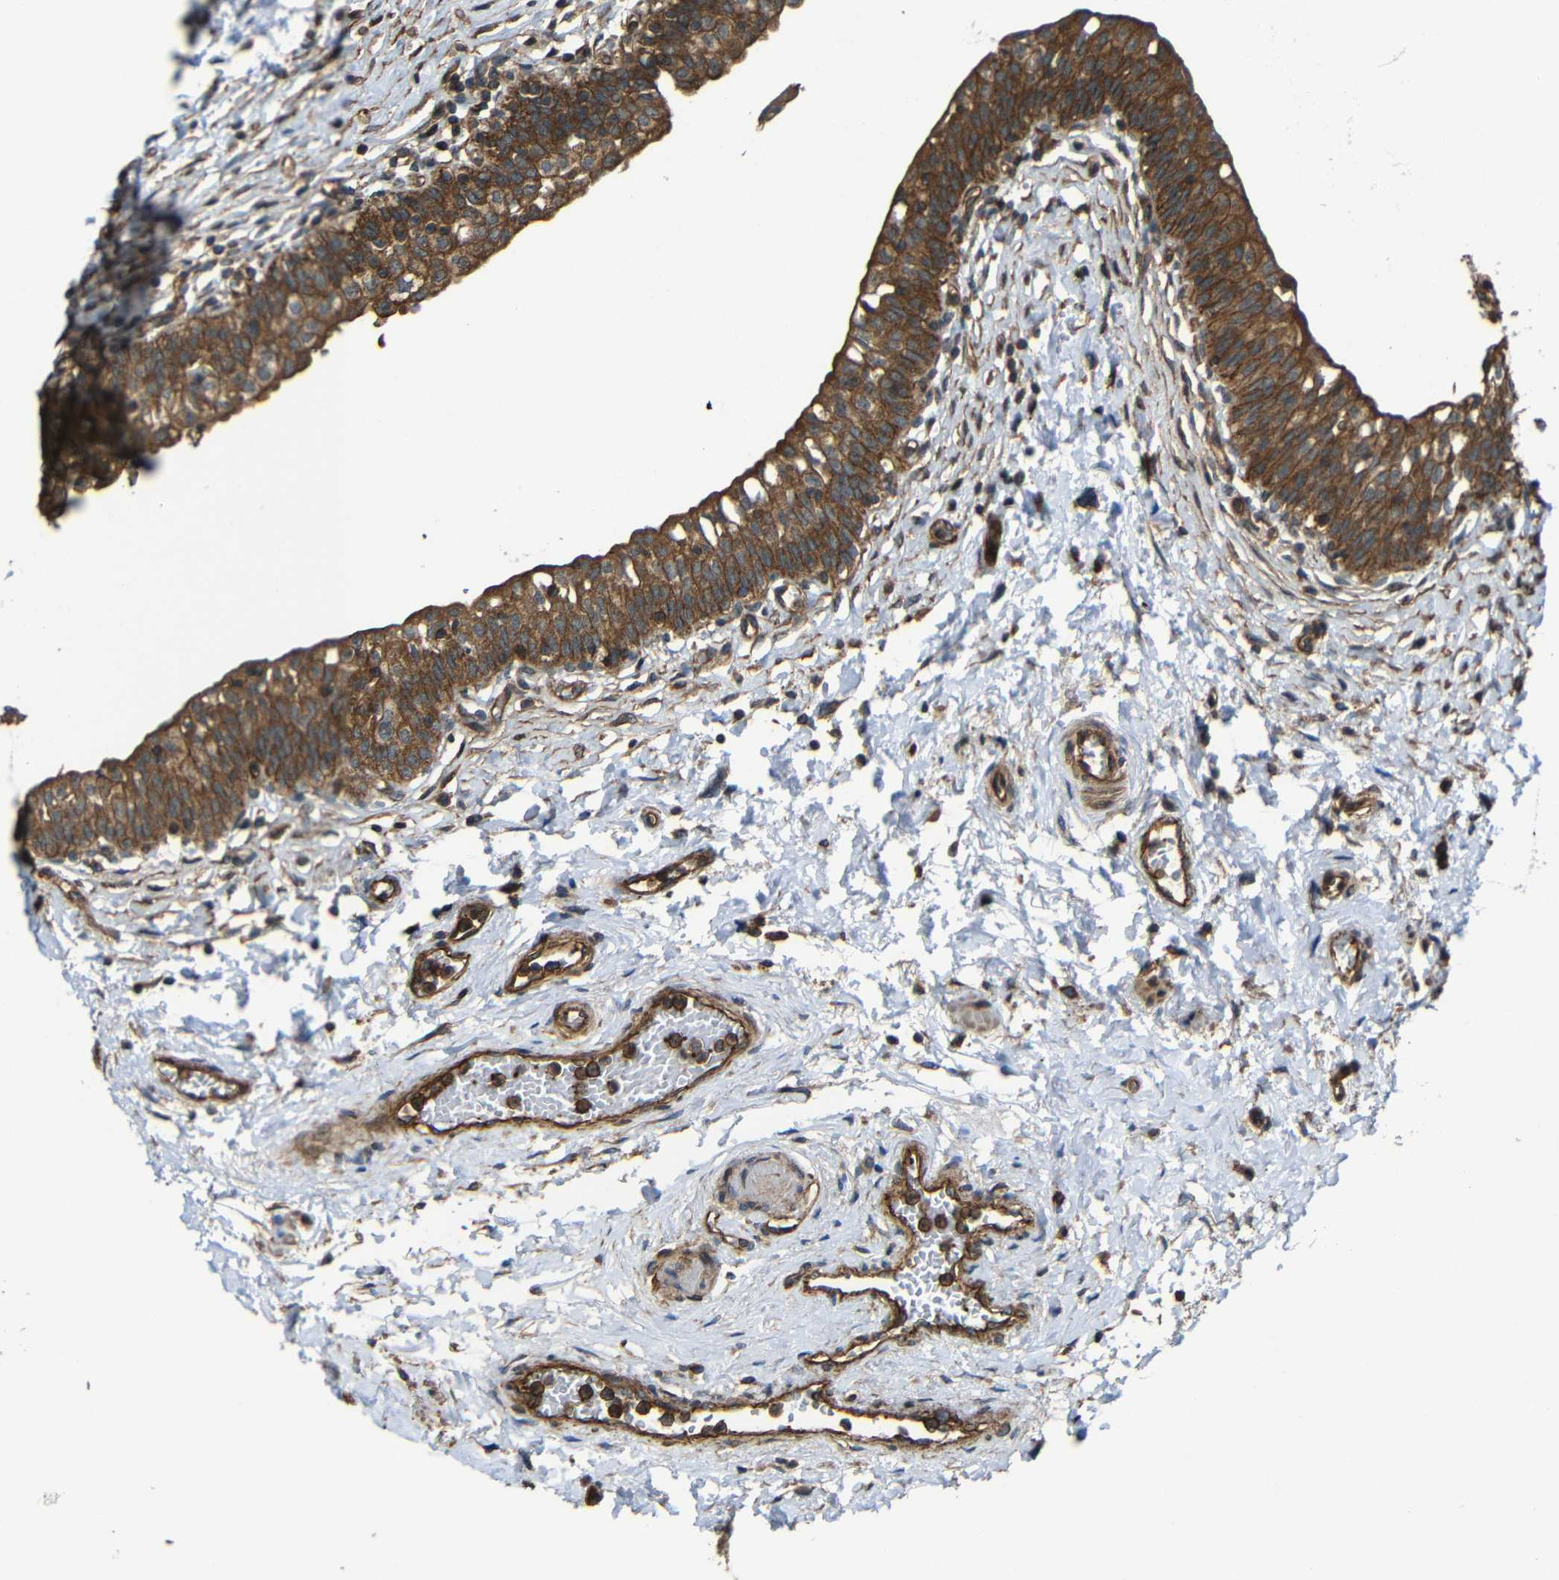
{"staining": {"intensity": "strong", "quantity": ">75%", "location": "cytoplasmic/membranous"}, "tissue": "urinary bladder", "cell_type": "Urothelial cells", "image_type": "normal", "snomed": [{"axis": "morphology", "description": "Normal tissue, NOS"}, {"axis": "topography", "description": "Urinary bladder"}], "caption": "Urinary bladder stained with DAB (3,3'-diaminobenzidine) IHC demonstrates high levels of strong cytoplasmic/membranous staining in approximately >75% of urothelial cells.", "gene": "PTCH1", "patient": {"sex": "male", "age": 55}}